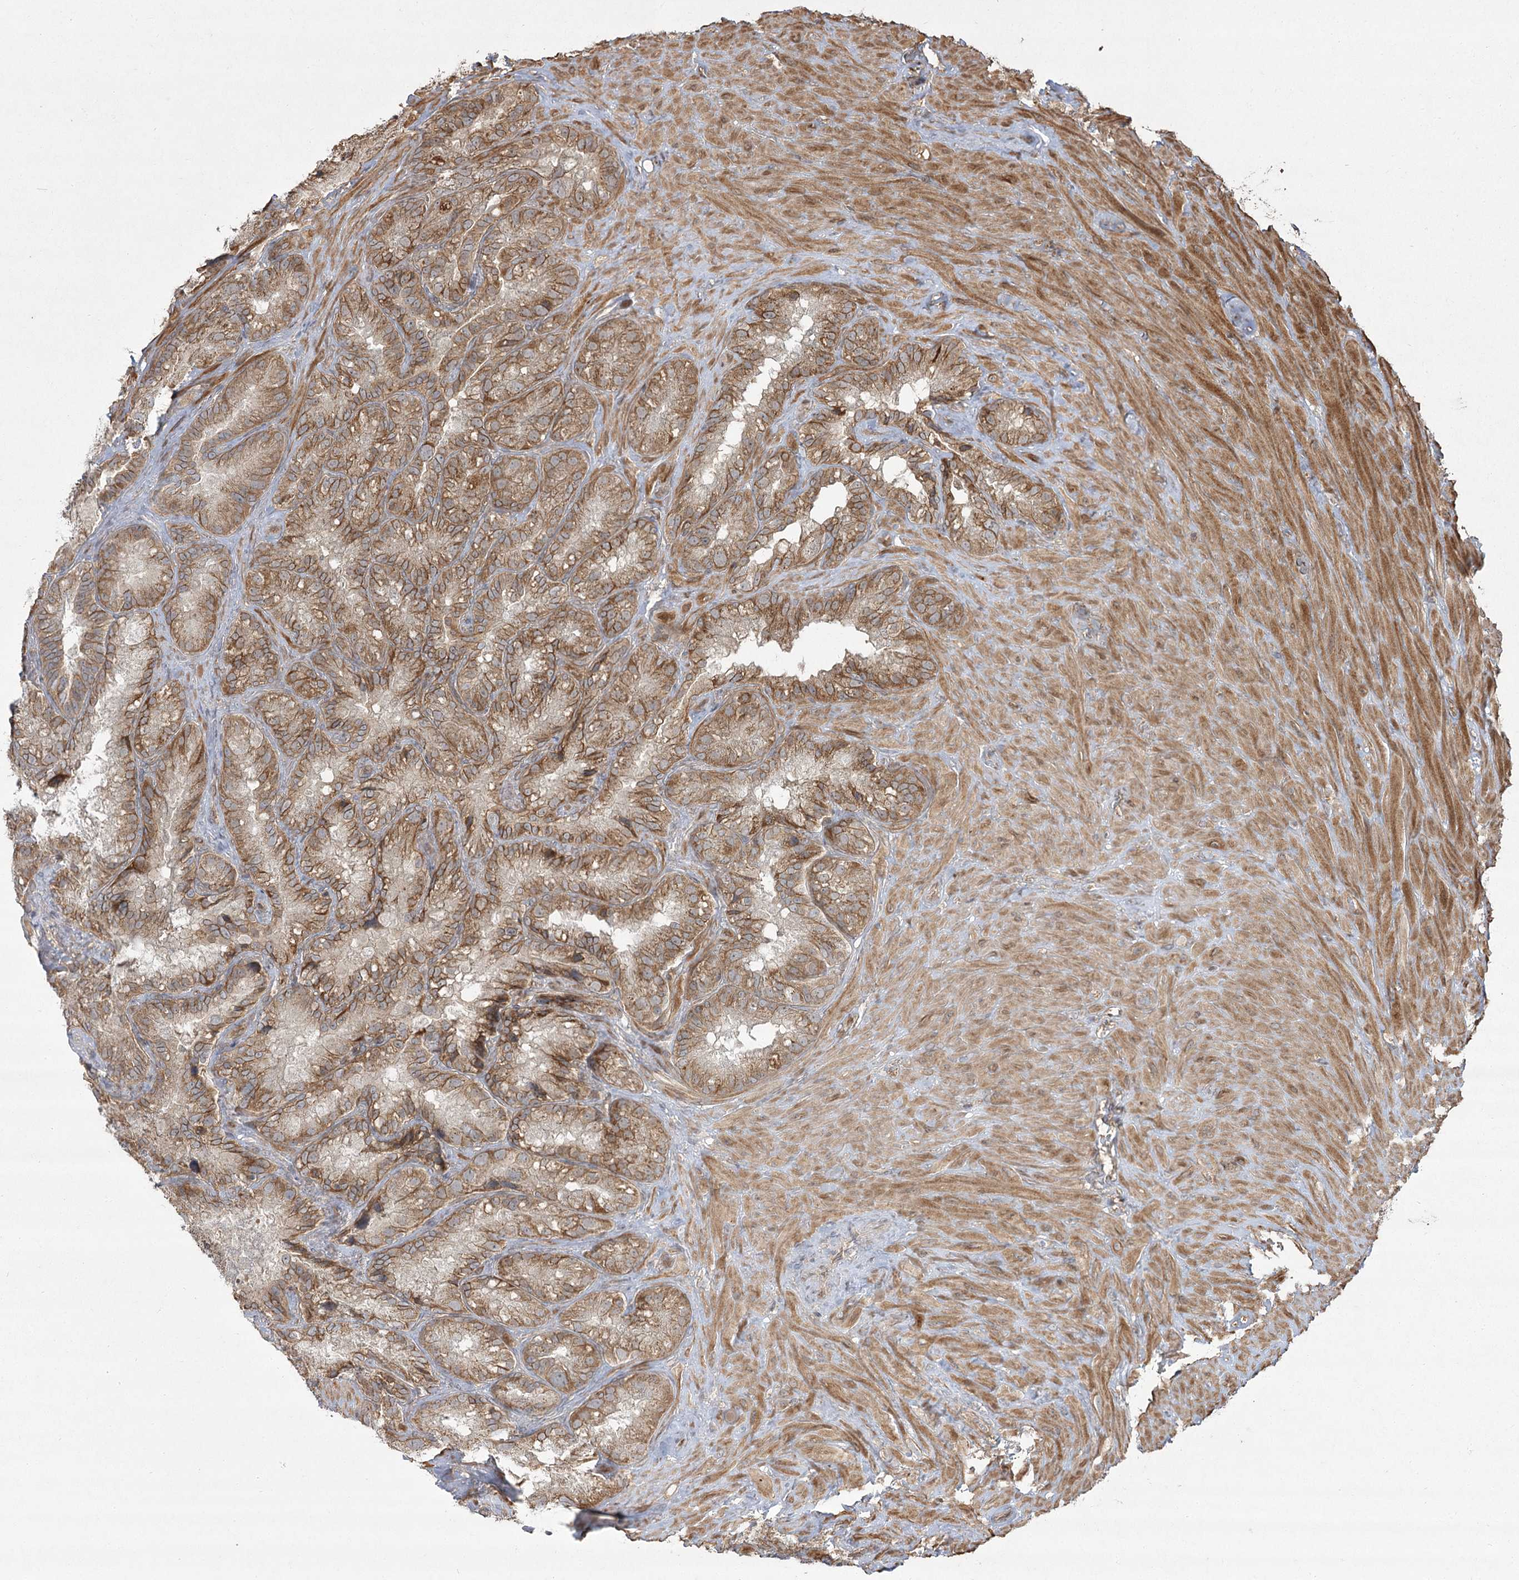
{"staining": {"intensity": "moderate", "quantity": ">75%", "location": "cytoplasmic/membranous"}, "tissue": "seminal vesicle", "cell_type": "Glandular cells", "image_type": "normal", "snomed": [{"axis": "morphology", "description": "Normal tissue, NOS"}, {"axis": "topography", "description": "Prostate"}, {"axis": "topography", "description": "Seminal veicle"}], "caption": "Approximately >75% of glandular cells in unremarkable seminal vesicle reveal moderate cytoplasmic/membranous protein expression as visualized by brown immunohistochemical staining.", "gene": "CPLANE1", "patient": {"sex": "male", "age": 68}}